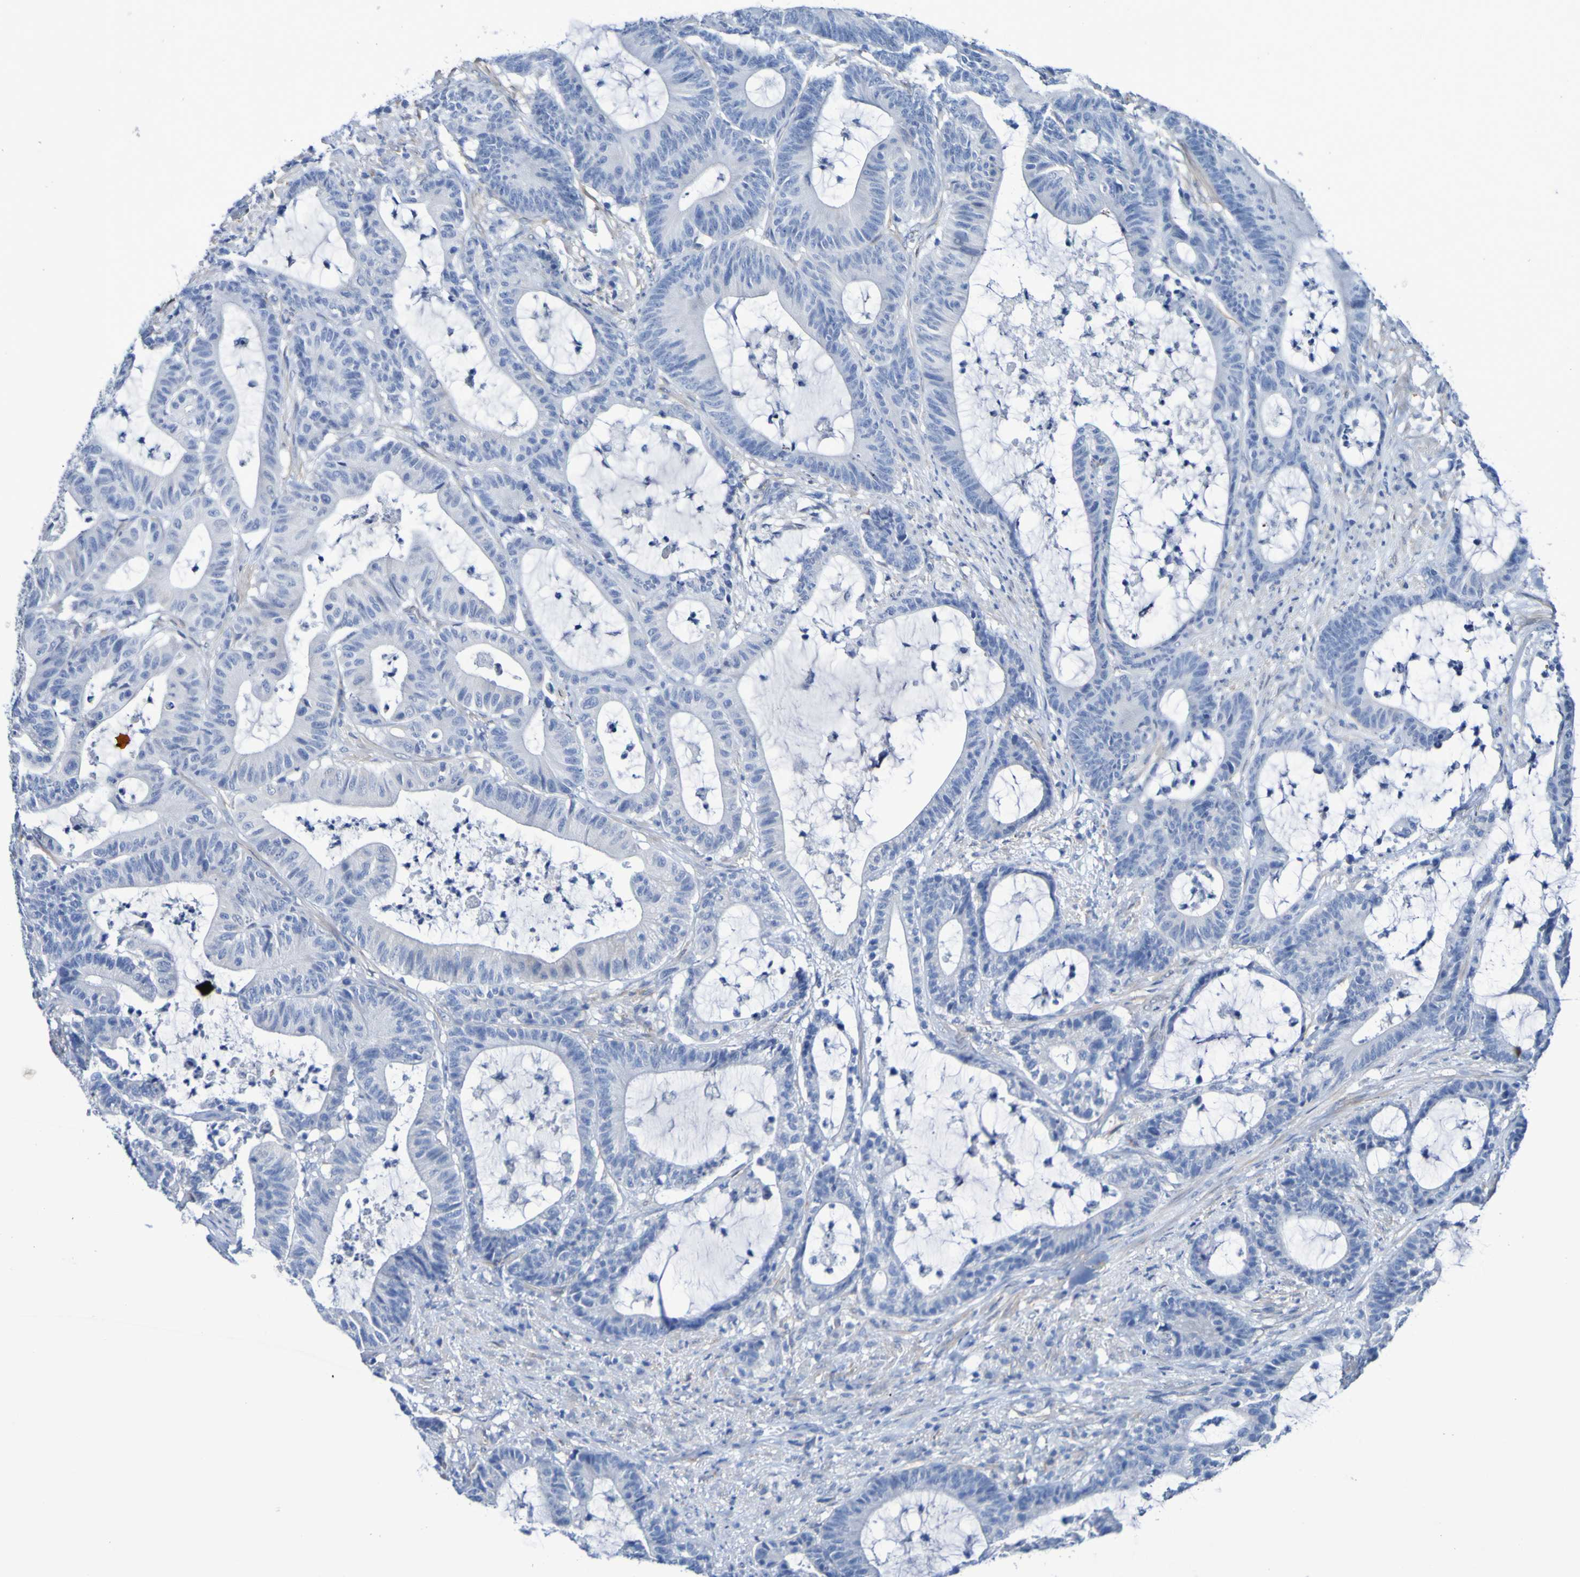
{"staining": {"intensity": "negative", "quantity": "none", "location": "none"}, "tissue": "colorectal cancer", "cell_type": "Tumor cells", "image_type": "cancer", "snomed": [{"axis": "morphology", "description": "Adenocarcinoma, NOS"}, {"axis": "topography", "description": "Colon"}], "caption": "This is an IHC image of human adenocarcinoma (colorectal). There is no expression in tumor cells.", "gene": "SGCB", "patient": {"sex": "female", "age": 84}}